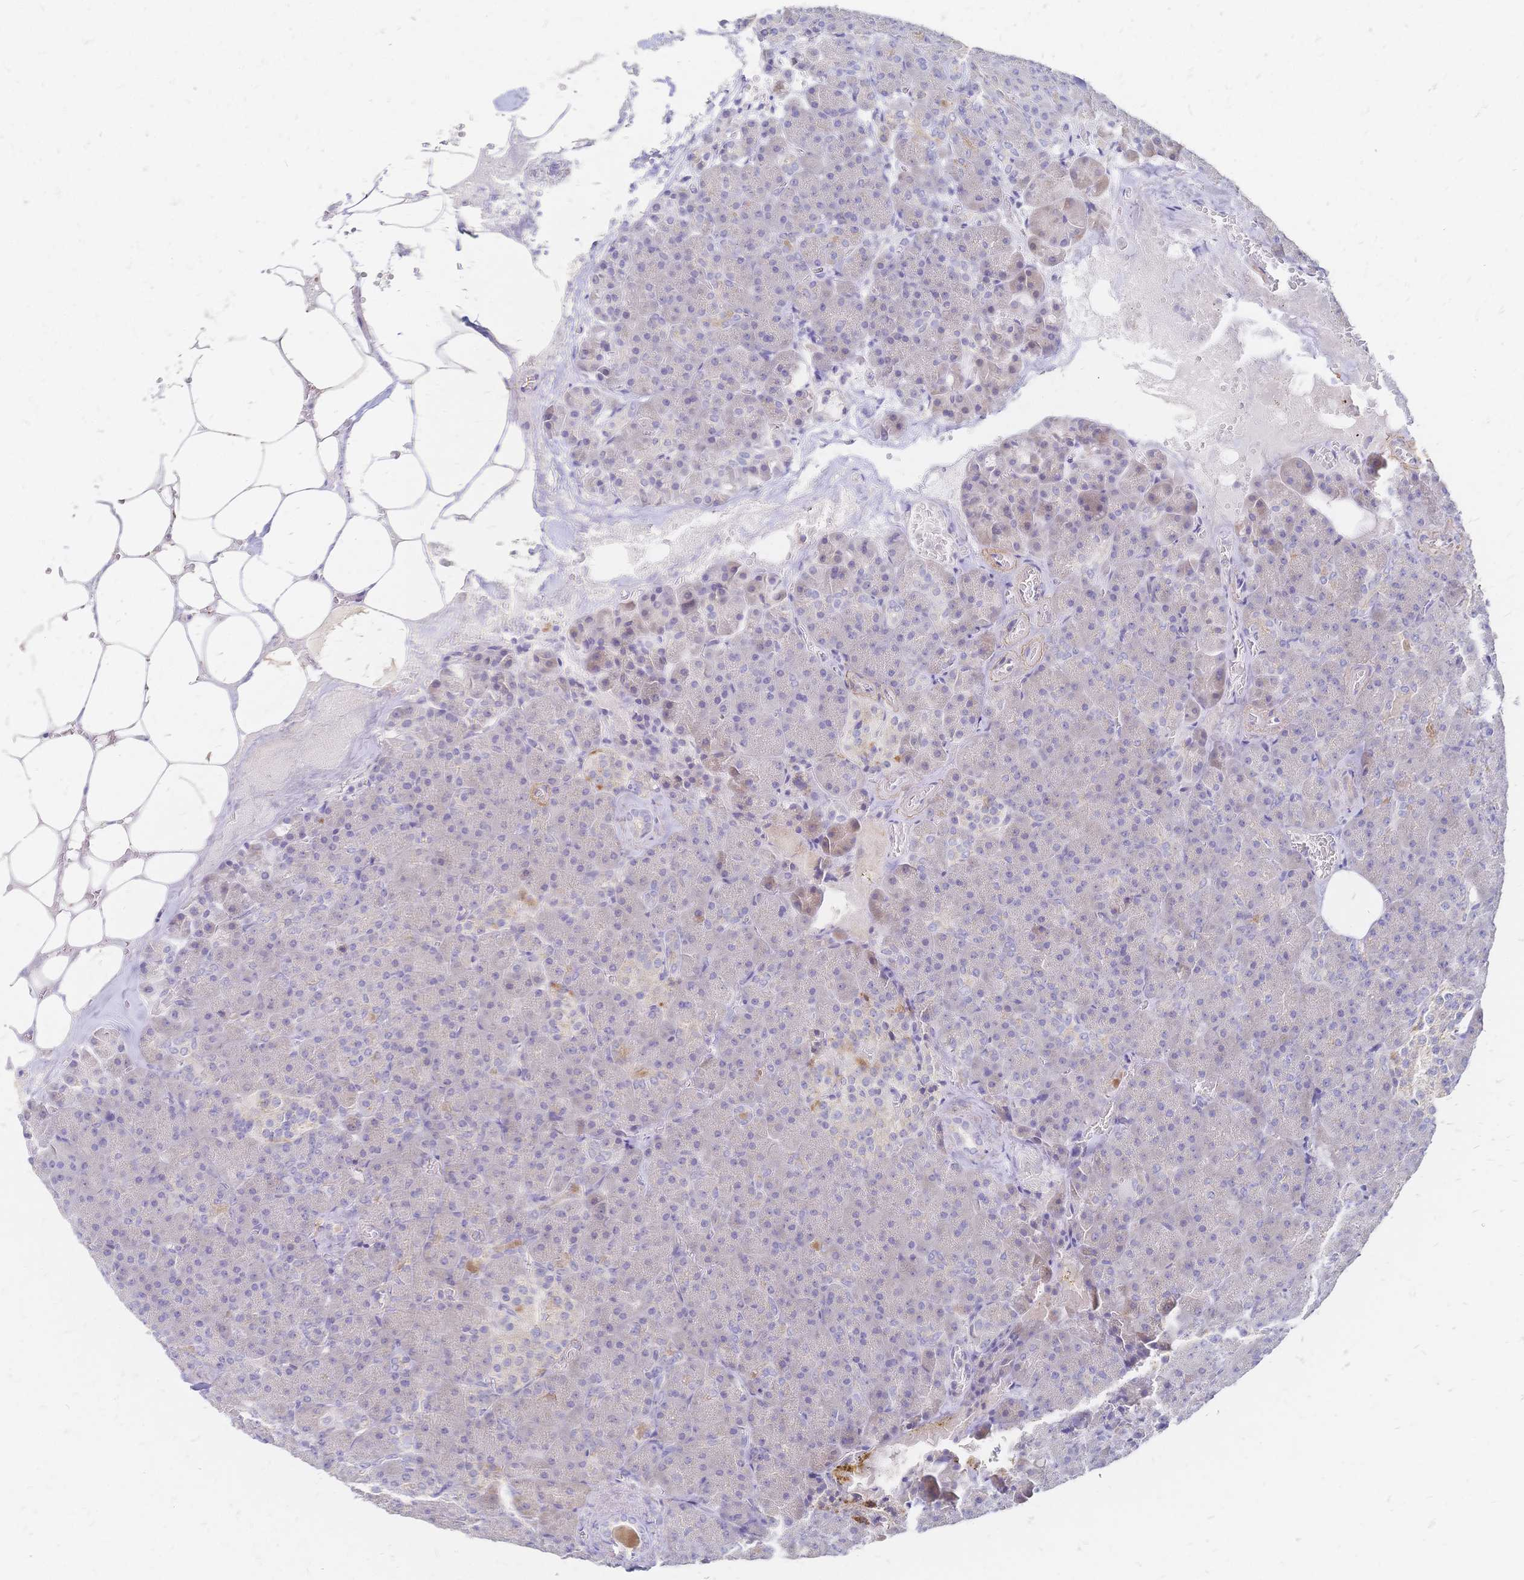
{"staining": {"intensity": "weak", "quantity": "<25%", "location": "cytoplasmic/membranous"}, "tissue": "pancreas", "cell_type": "Exocrine glandular cells", "image_type": "normal", "snomed": [{"axis": "morphology", "description": "Normal tissue, NOS"}, {"axis": "topography", "description": "Pancreas"}], "caption": "A photomicrograph of human pancreas is negative for staining in exocrine glandular cells.", "gene": "VWC2L", "patient": {"sex": "female", "age": 74}}